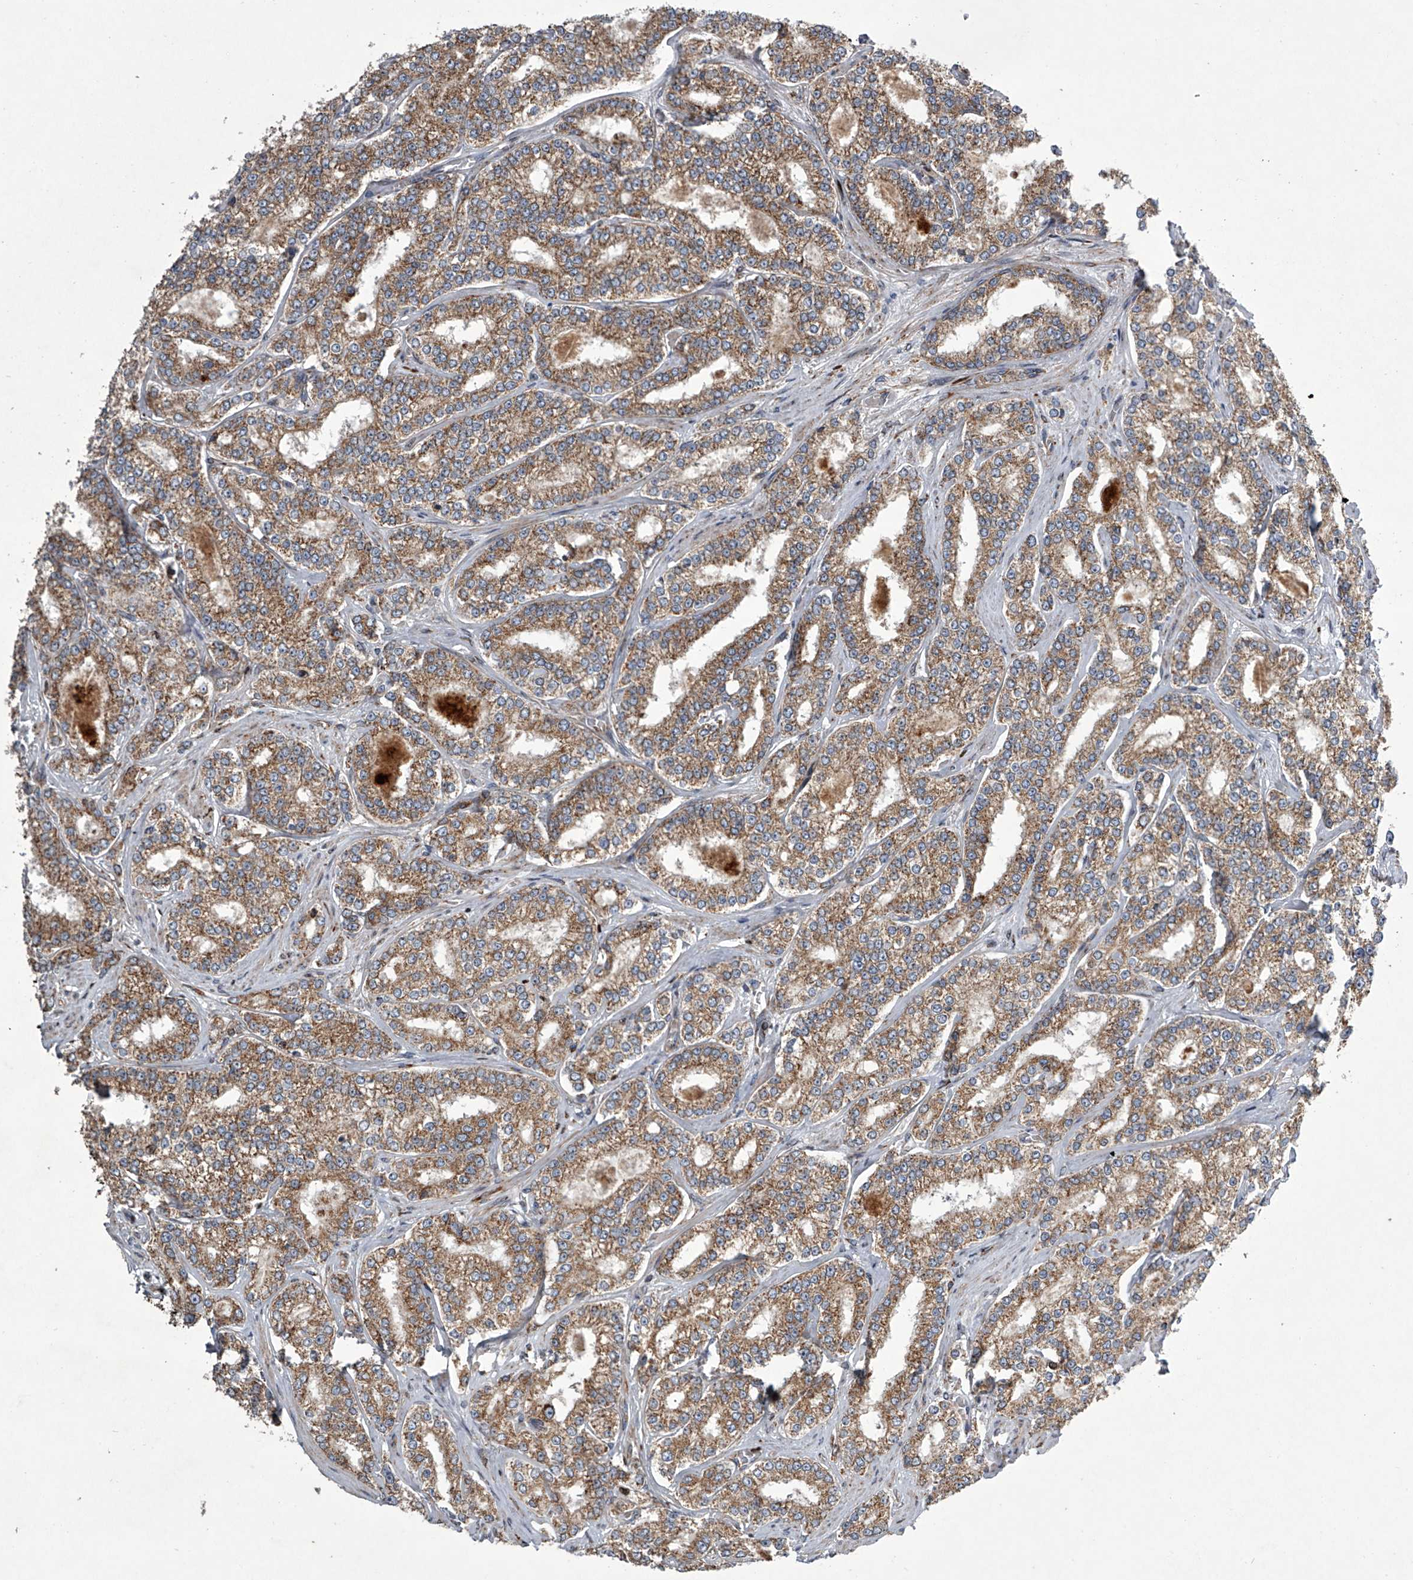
{"staining": {"intensity": "moderate", "quantity": ">75%", "location": "cytoplasmic/membranous"}, "tissue": "prostate cancer", "cell_type": "Tumor cells", "image_type": "cancer", "snomed": [{"axis": "morphology", "description": "Normal tissue, NOS"}, {"axis": "morphology", "description": "Adenocarcinoma, High grade"}, {"axis": "topography", "description": "Prostate"}], "caption": "Tumor cells demonstrate medium levels of moderate cytoplasmic/membranous expression in approximately >75% of cells in prostate cancer (high-grade adenocarcinoma).", "gene": "STRADA", "patient": {"sex": "male", "age": 83}}